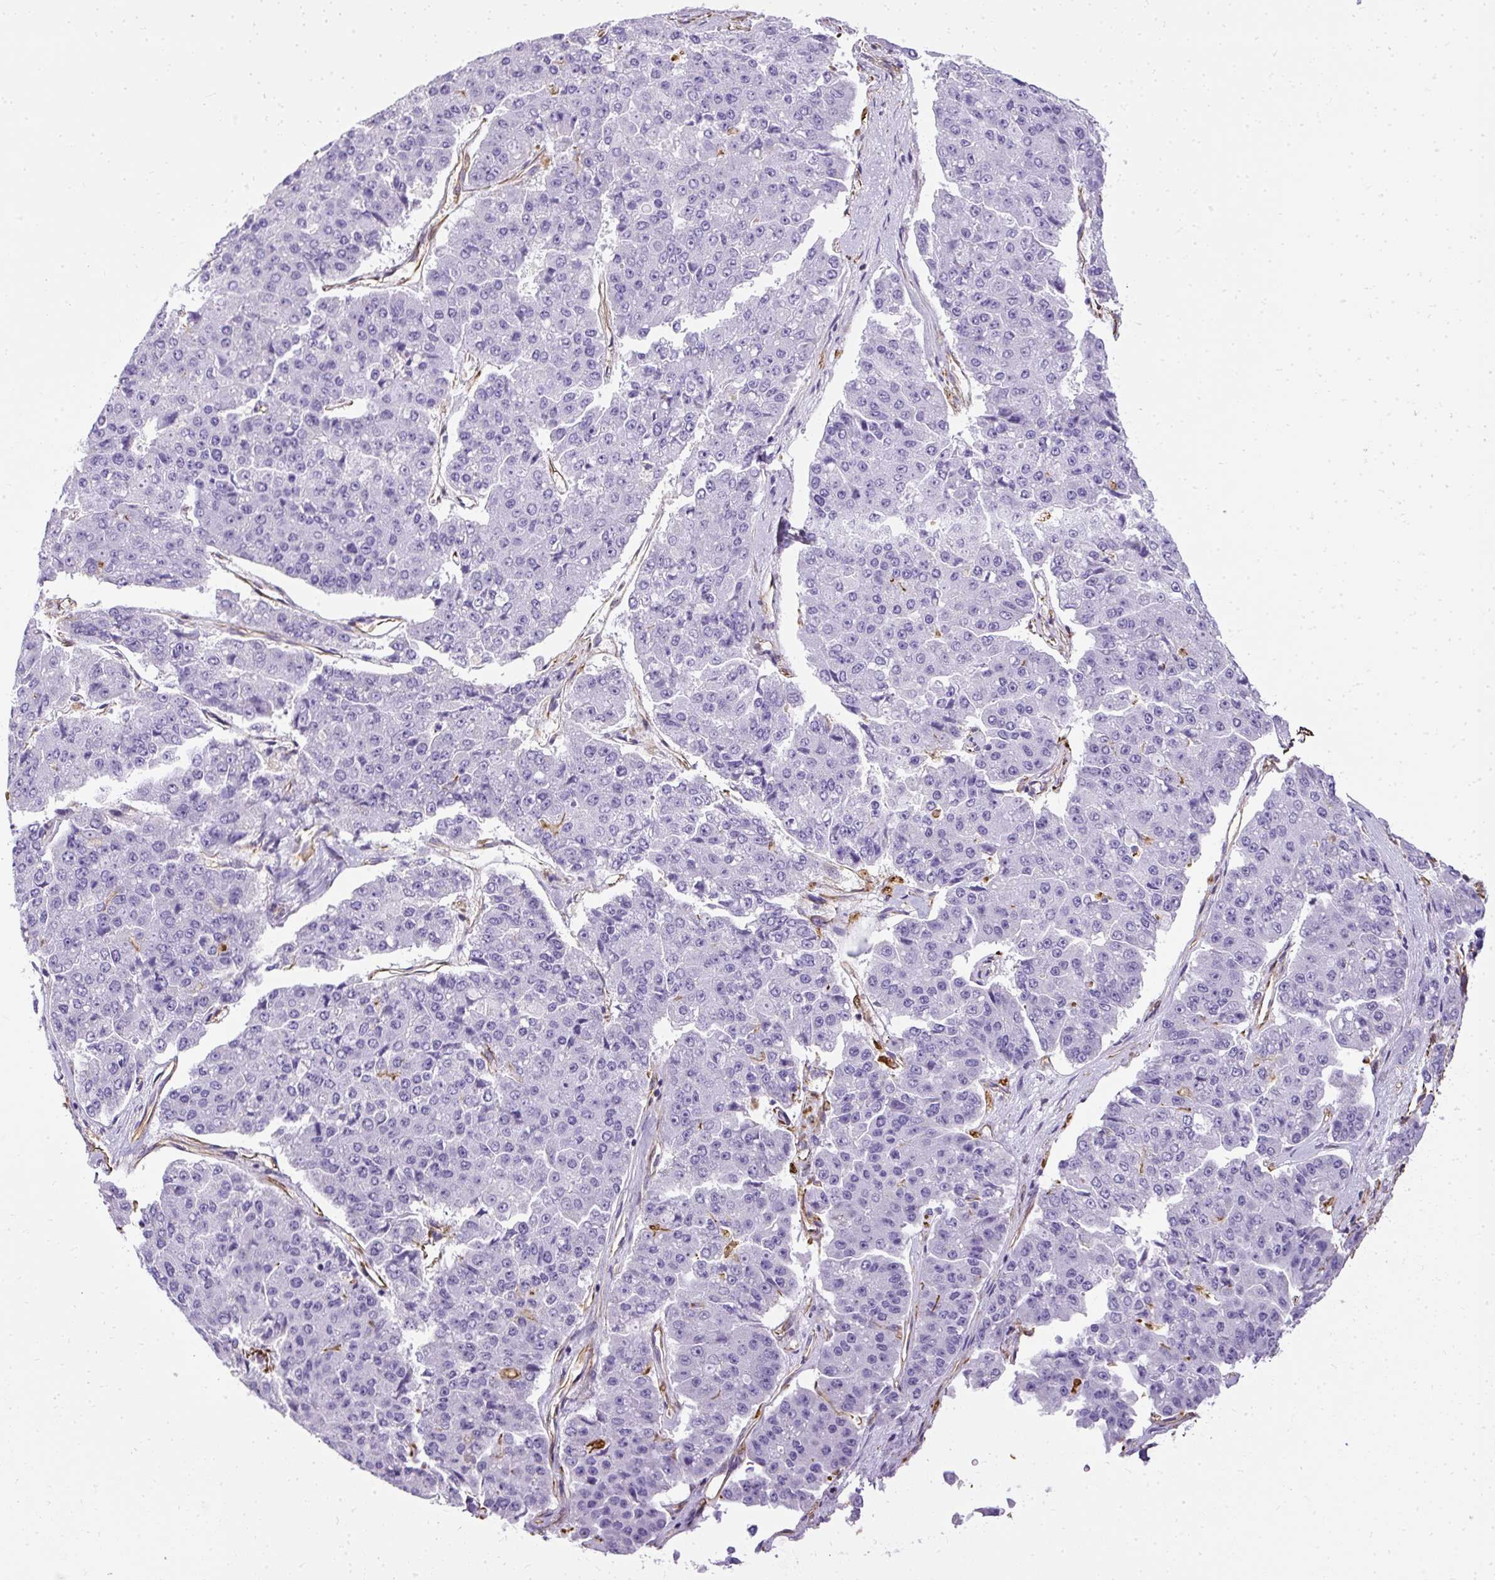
{"staining": {"intensity": "negative", "quantity": "none", "location": "none"}, "tissue": "pancreatic cancer", "cell_type": "Tumor cells", "image_type": "cancer", "snomed": [{"axis": "morphology", "description": "Adenocarcinoma, NOS"}, {"axis": "topography", "description": "Pancreas"}], "caption": "Immunohistochemistry of pancreatic cancer (adenocarcinoma) shows no positivity in tumor cells. Nuclei are stained in blue.", "gene": "PLS1", "patient": {"sex": "male", "age": 50}}